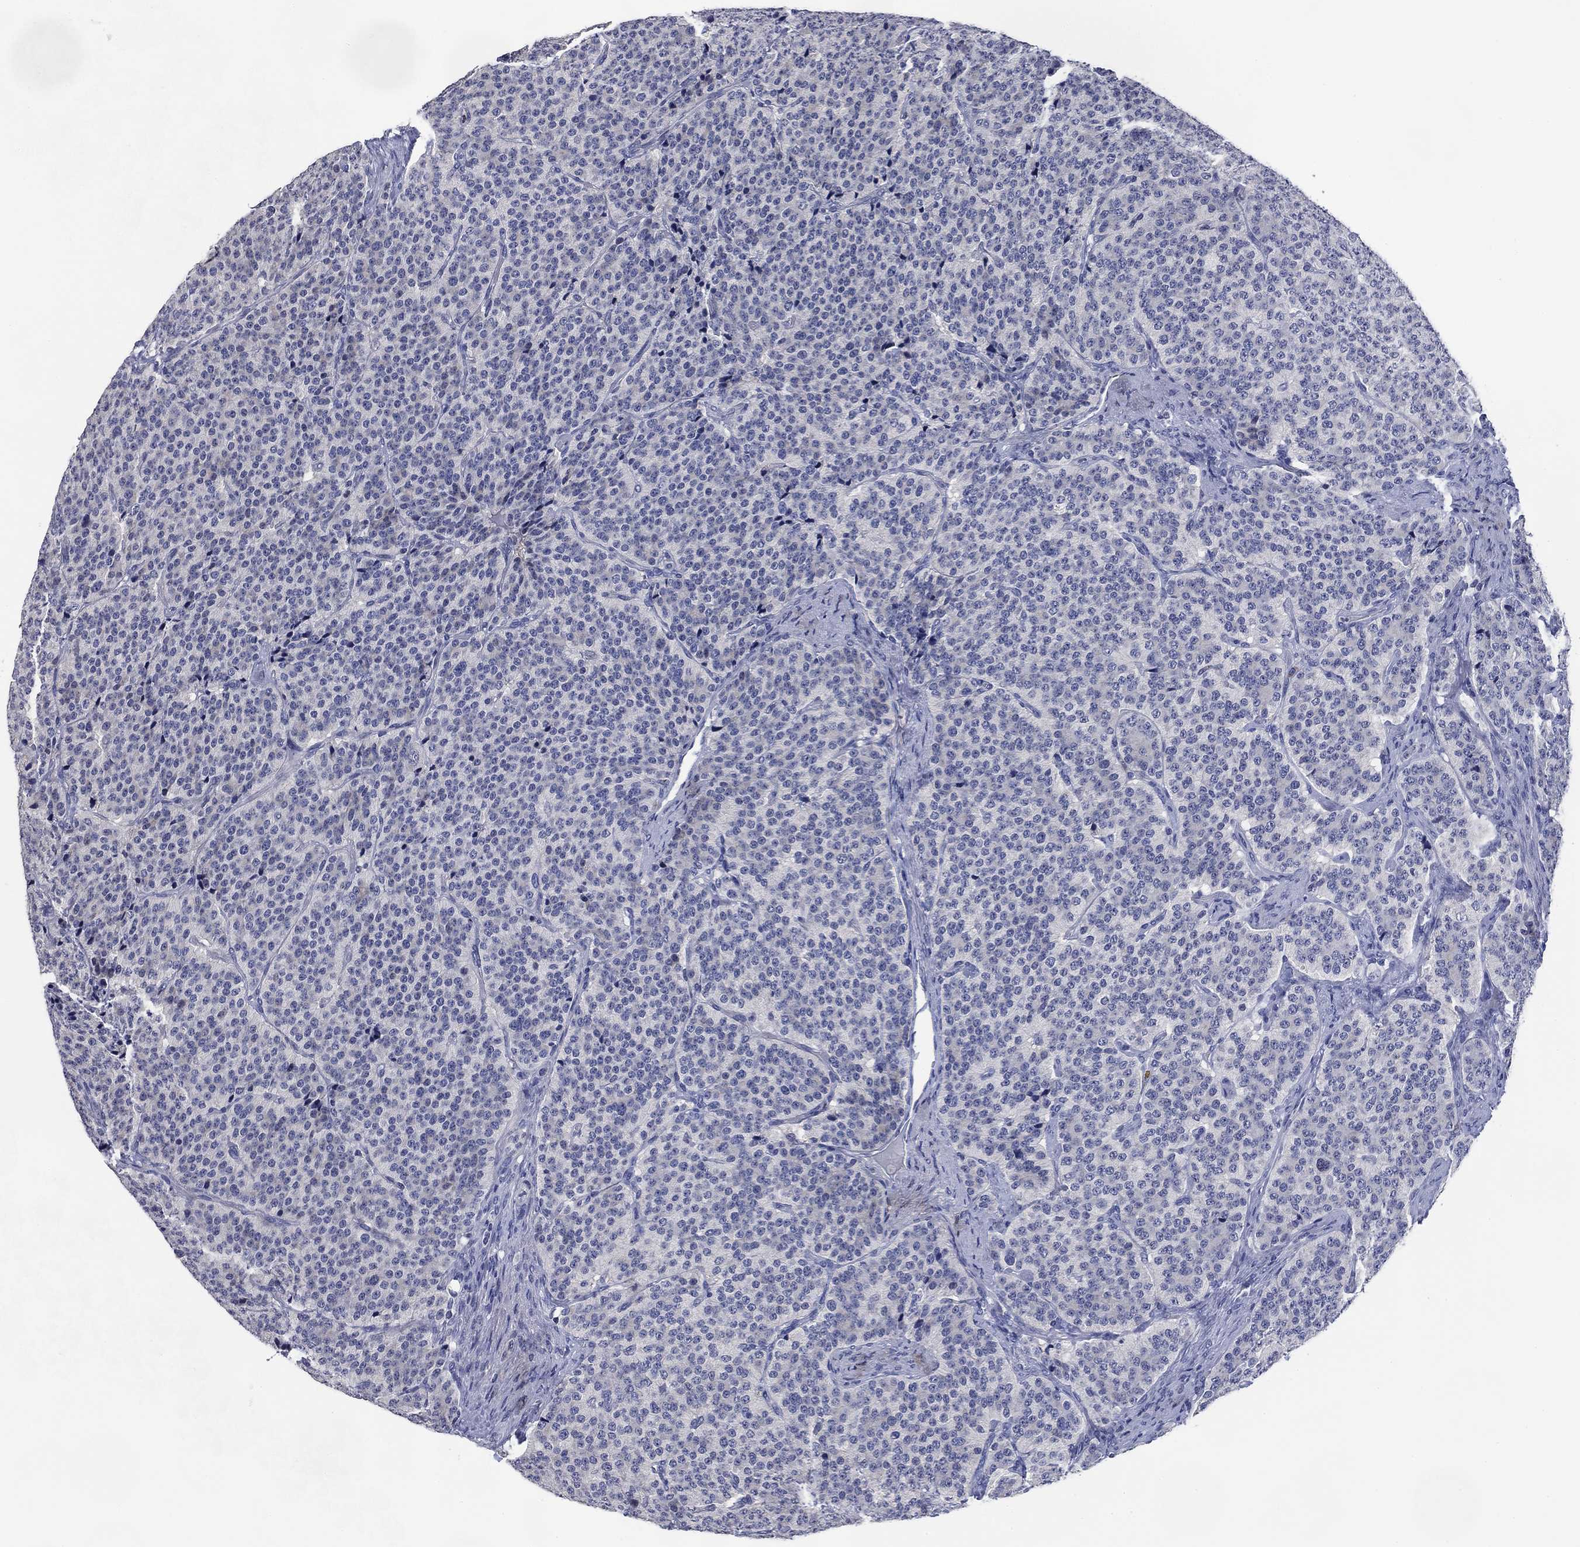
{"staining": {"intensity": "negative", "quantity": "none", "location": "none"}, "tissue": "carcinoid", "cell_type": "Tumor cells", "image_type": "cancer", "snomed": [{"axis": "morphology", "description": "Carcinoid, malignant, NOS"}, {"axis": "topography", "description": "Small intestine"}], "caption": "Carcinoid stained for a protein using immunohistochemistry displays no positivity tumor cells.", "gene": "DAZL", "patient": {"sex": "female", "age": 58}}